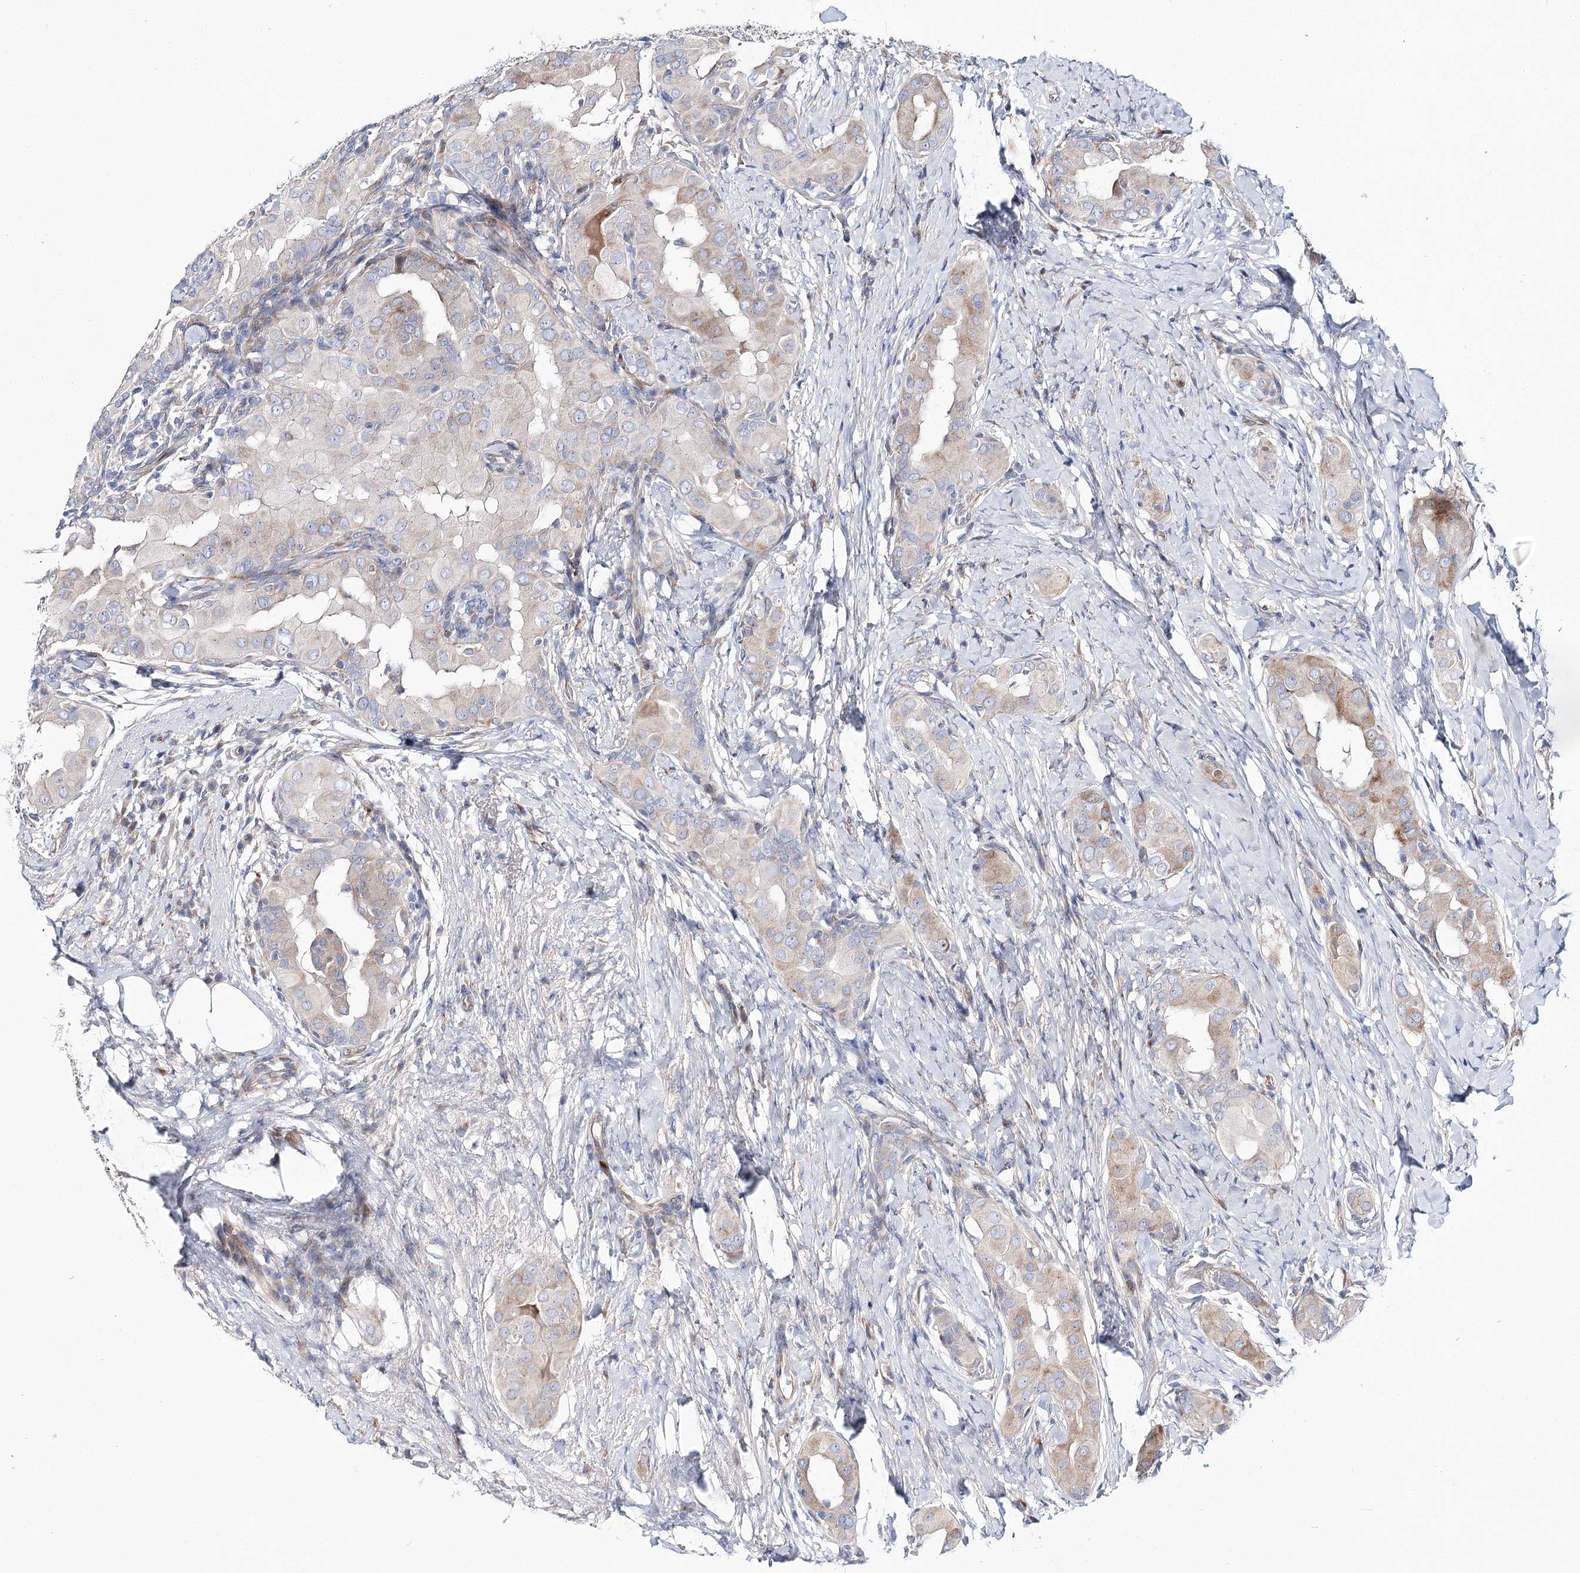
{"staining": {"intensity": "moderate", "quantity": "<25%", "location": "cytoplasmic/membranous"}, "tissue": "thyroid cancer", "cell_type": "Tumor cells", "image_type": "cancer", "snomed": [{"axis": "morphology", "description": "Papillary adenocarcinoma, NOS"}, {"axis": "topography", "description": "Thyroid gland"}], "caption": "Immunohistochemical staining of papillary adenocarcinoma (thyroid) exhibits low levels of moderate cytoplasmic/membranous protein expression in approximately <25% of tumor cells.", "gene": "ARHGAP32", "patient": {"sex": "male", "age": 33}}